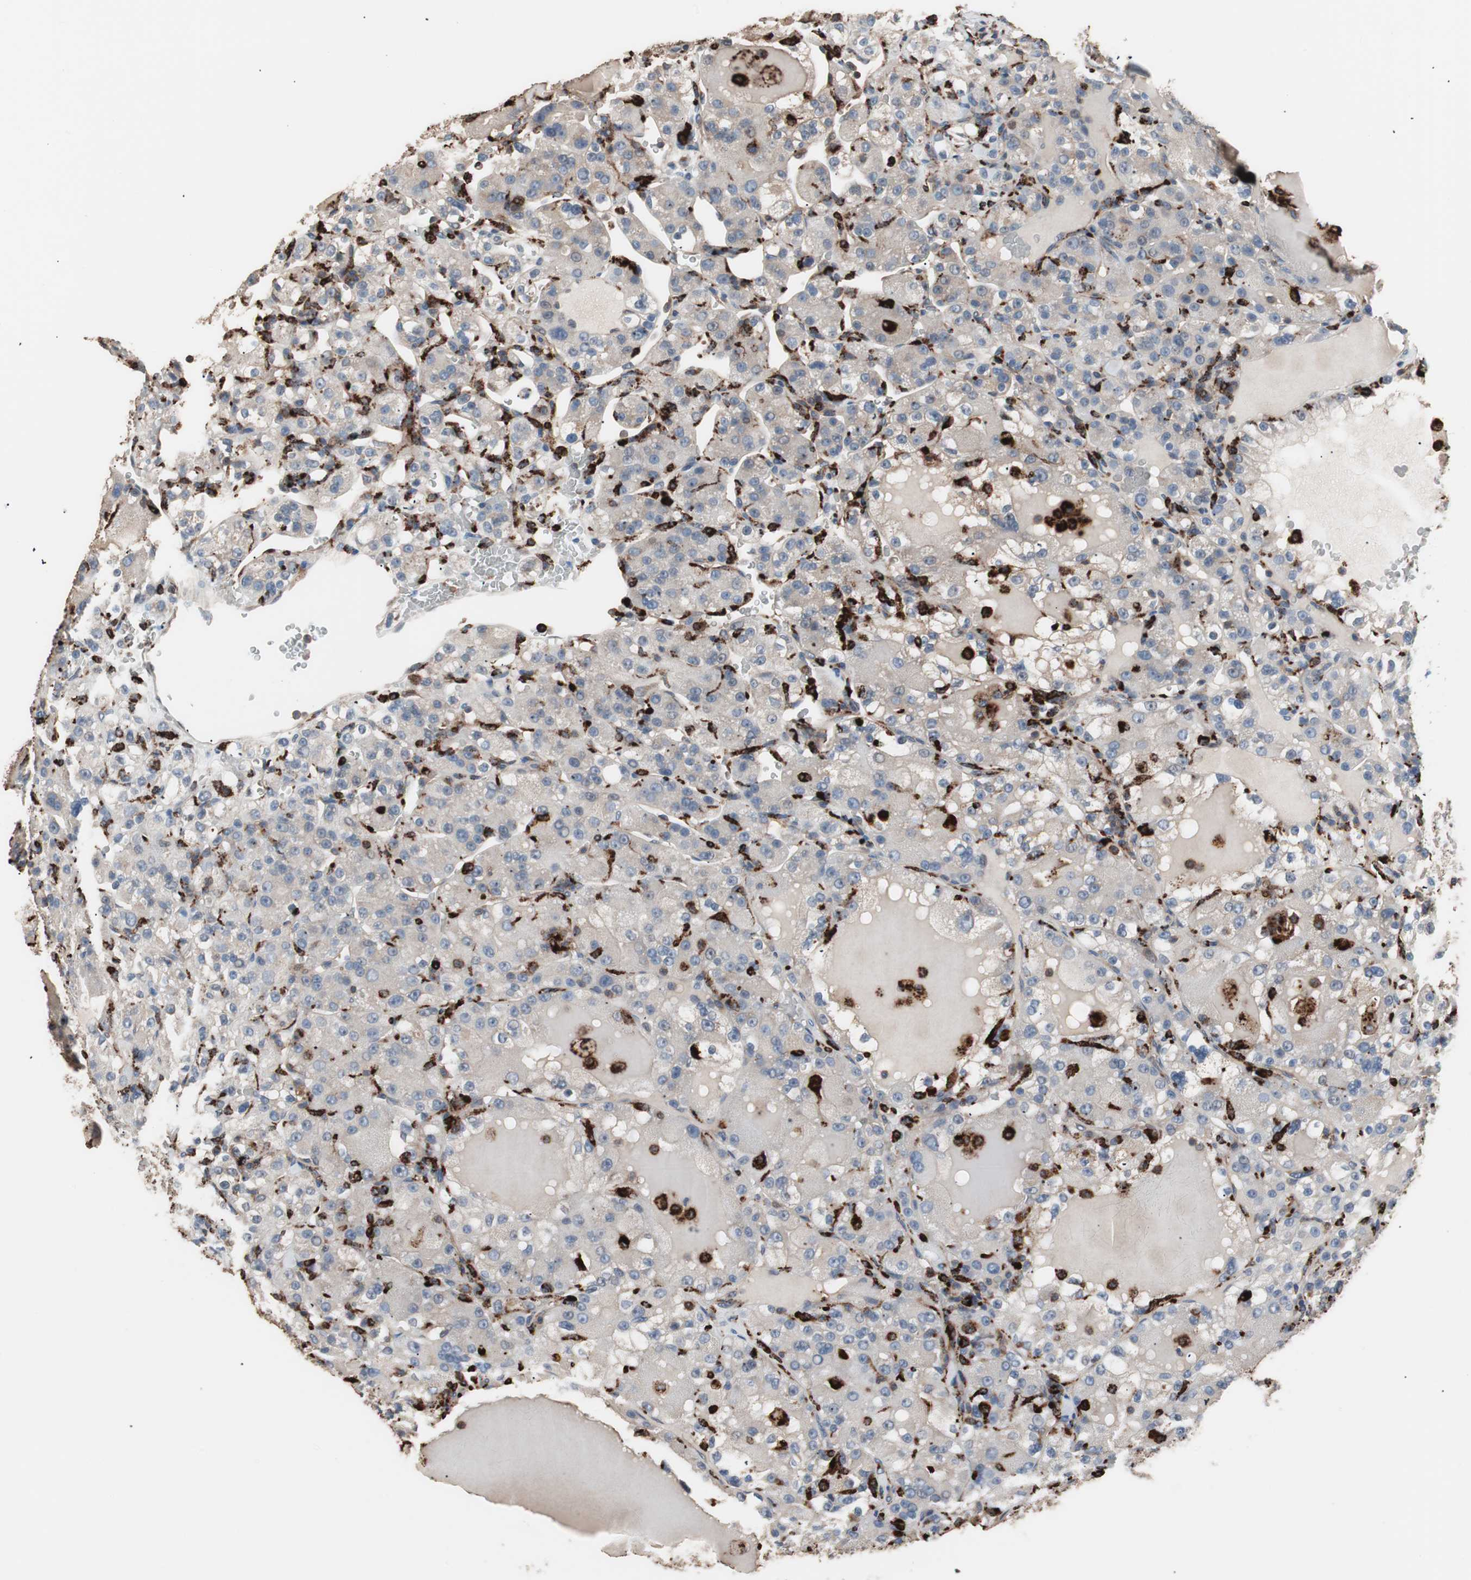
{"staining": {"intensity": "weak", "quantity": "25%-75%", "location": "cytoplasmic/membranous"}, "tissue": "renal cancer", "cell_type": "Tumor cells", "image_type": "cancer", "snomed": [{"axis": "morphology", "description": "Normal tissue, NOS"}, {"axis": "morphology", "description": "Adenocarcinoma, NOS"}, {"axis": "topography", "description": "Kidney"}], "caption": "Weak cytoplasmic/membranous positivity for a protein is appreciated in about 25%-75% of tumor cells of renal cancer using IHC.", "gene": "CCT3", "patient": {"sex": "male", "age": 61}}